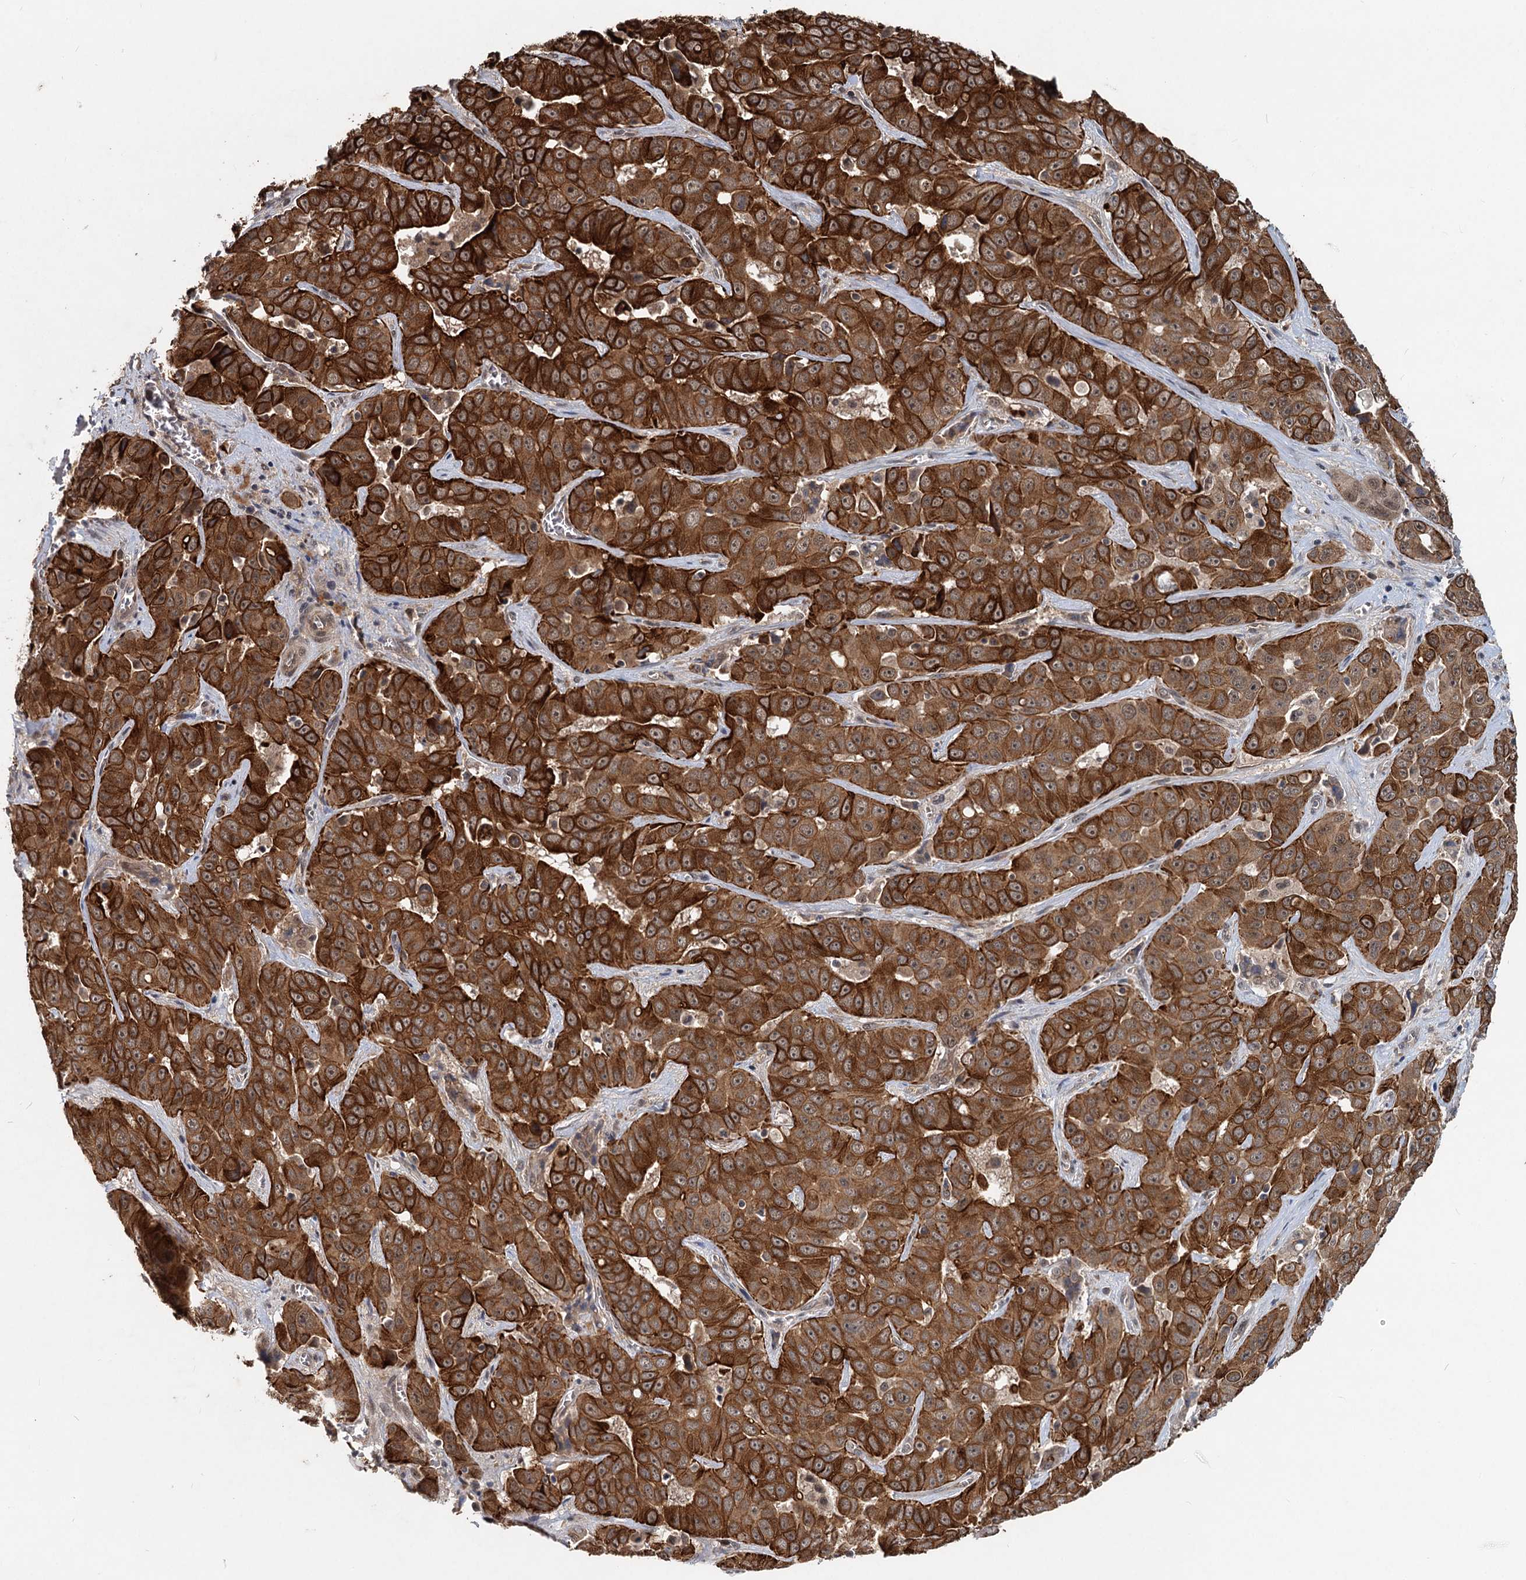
{"staining": {"intensity": "strong", "quantity": ">75%", "location": "cytoplasmic/membranous"}, "tissue": "liver cancer", "cell_type": "Tumor cells", "image_type": "cancer", "snomed": [{"axis": "morphology", "description": "Cholangiocarcinoma"}, {"axis": "topography", "description": "Liver"}], "caption": "Immunohistochemical staining of cholangiocarcinoma (liver) displays high levels of strong cytoplasmic/membranous positivity in approximately >75% of tumor cells.", "gene": "RITA1", "patient": {"sex": "female", "age": 52}}